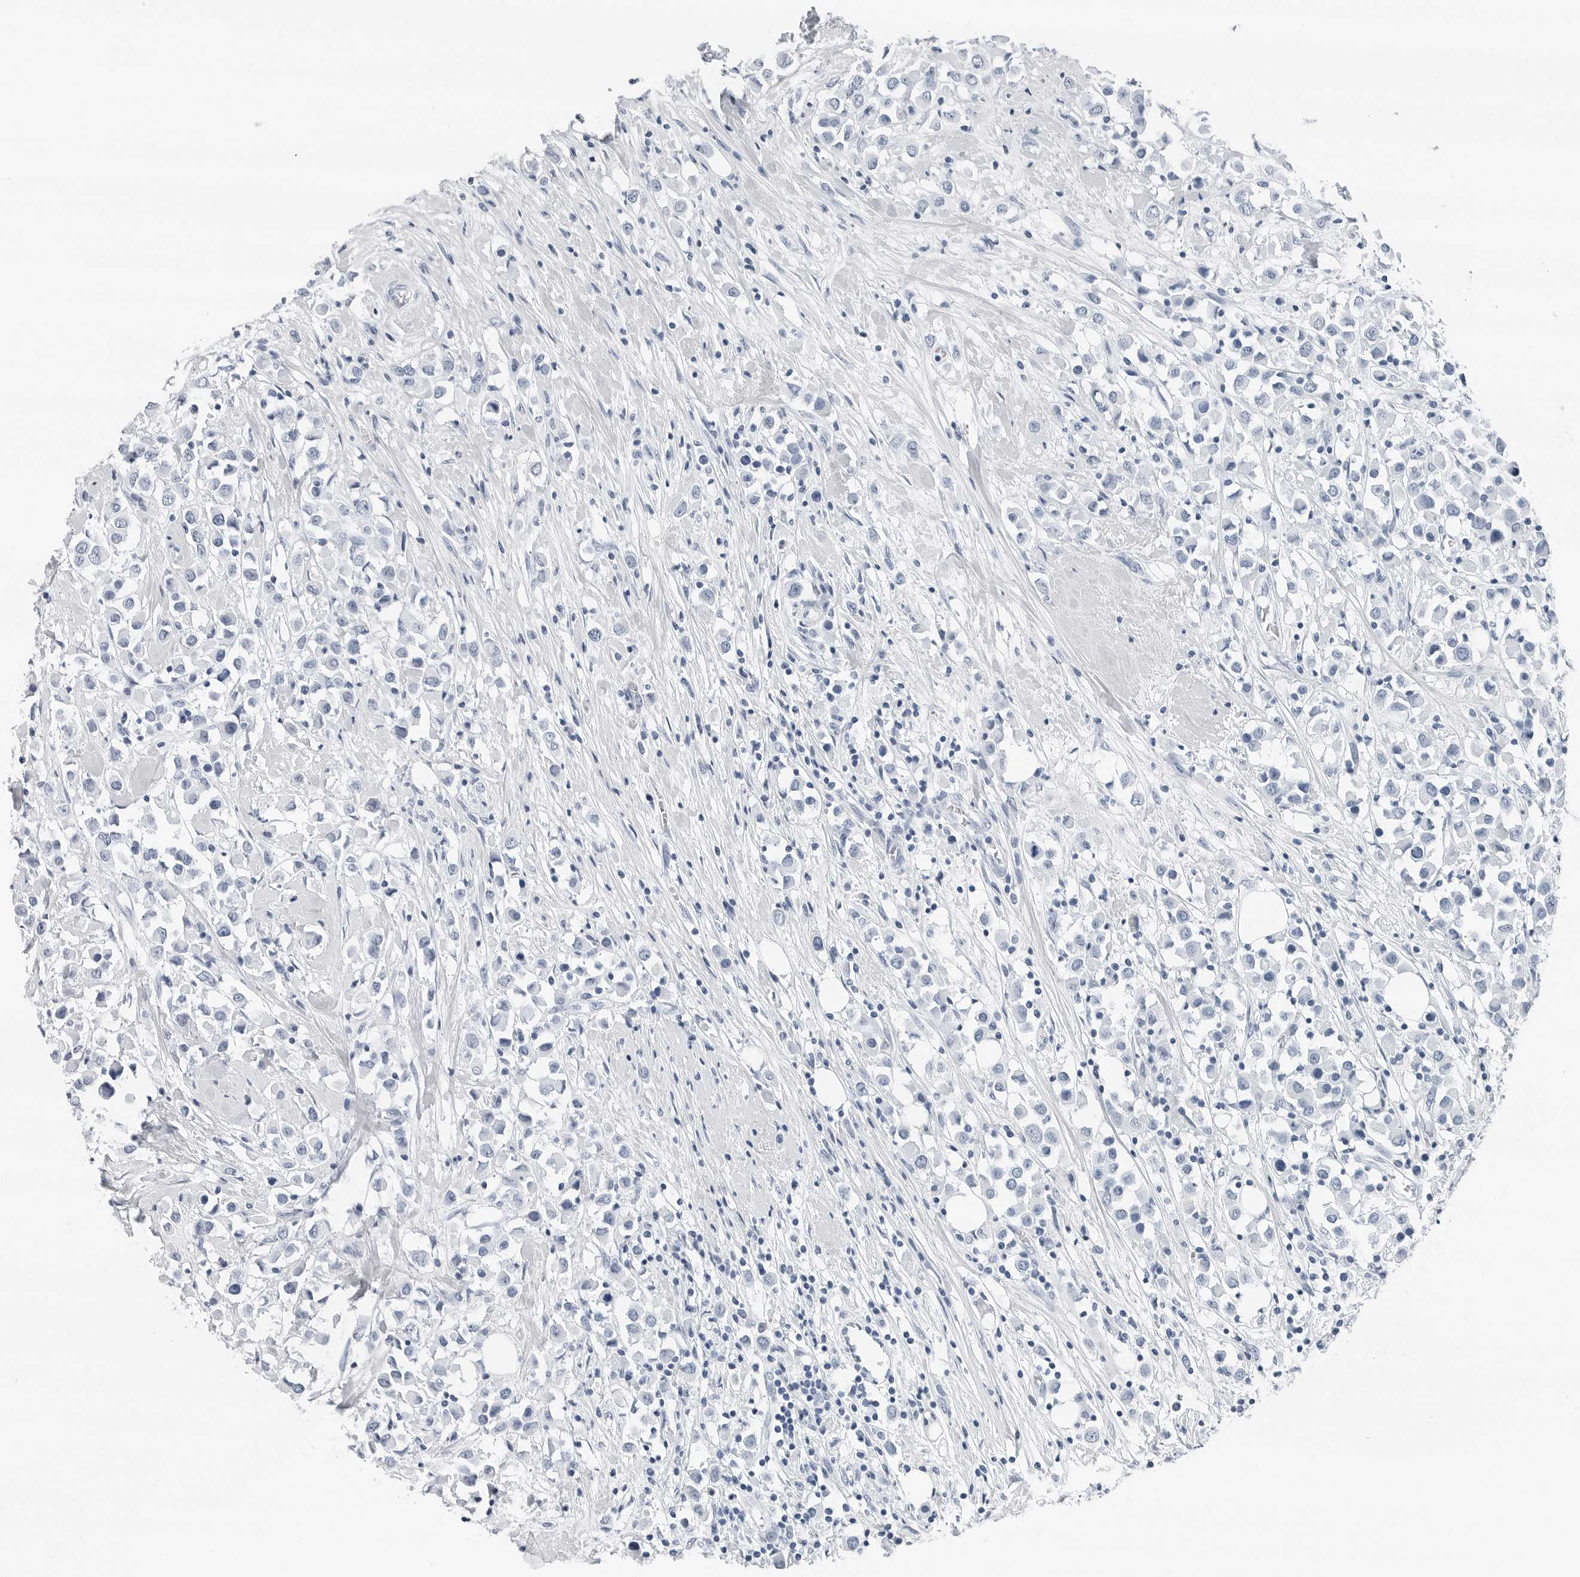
{"staining": {"intensity": "negative", "quantity": "none", "location": "none"}, "tissue": "breast cancer", "cell_type": "Tumor cells", "image_type": "cancer", "snomed": [{"axis": "morphology", "description": "Duct carcinoma"}, {"axis": "topography", "description": "Breast"}], "caption": "Histopathology image shows no protein expression in tumor cells of breast cancer (invasive ductal carcinoma) tissue. (DAB IHC, high magnification).", "gene": "SLPI", "patient": {"sex": "female", "age": 61}}